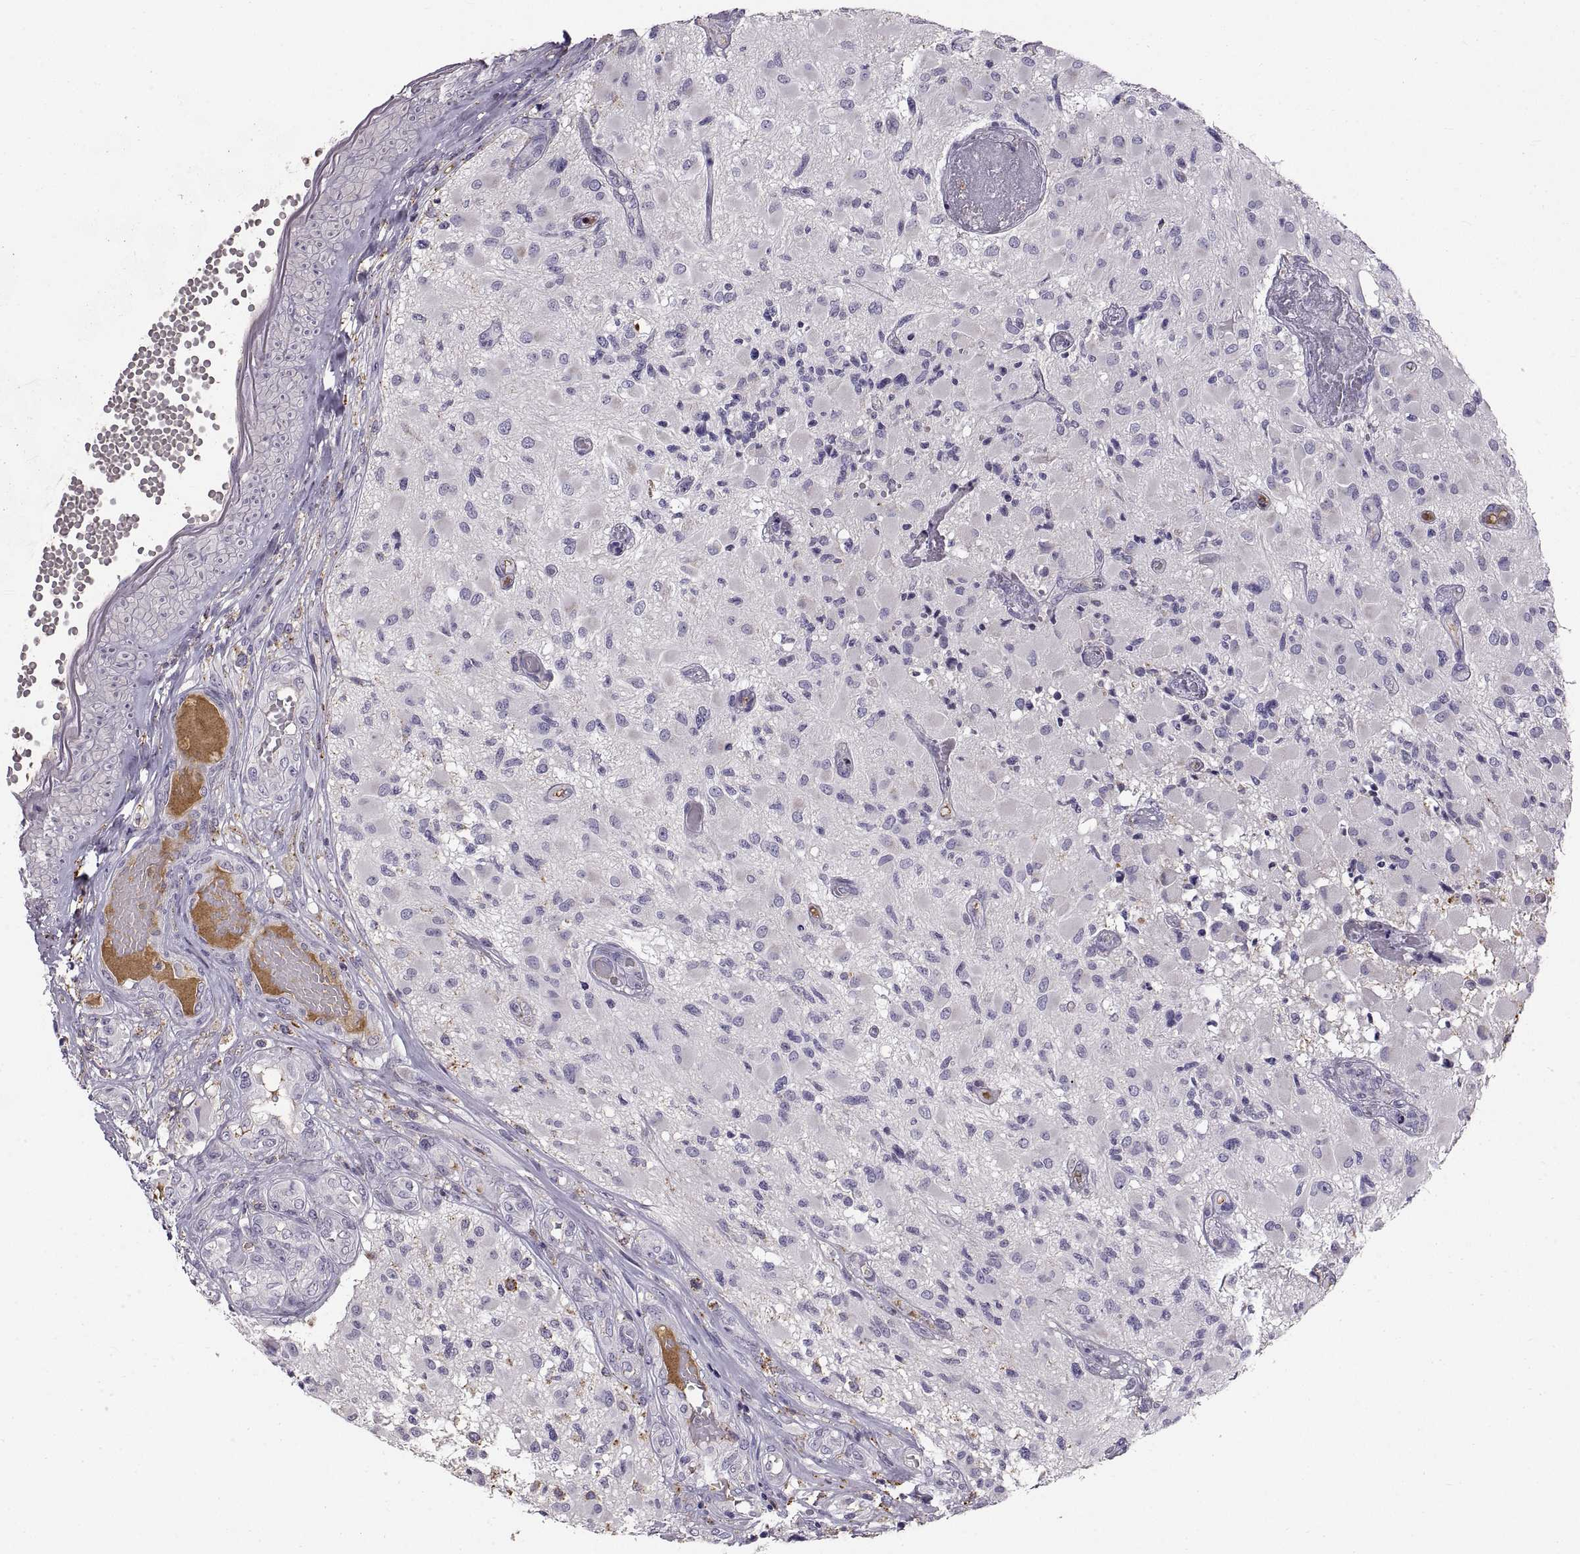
{"staining": {"intensity": "negative", "quantity": "none", "location": "none"}, "tissue": "glioma", "cell_type": "Tumor cells", "image_type": "cancer", "snomed": [{"axis": "morphology", "description": "Glioma, malignant, High grade"}, {"axis": "topography", "description": "Brain"}], "caption": "Tumor cells show no significant protein staining in high-grade glioma (malignant).", "gene": "ADAM32", "patient": {"sex": "female", "age": 63}}